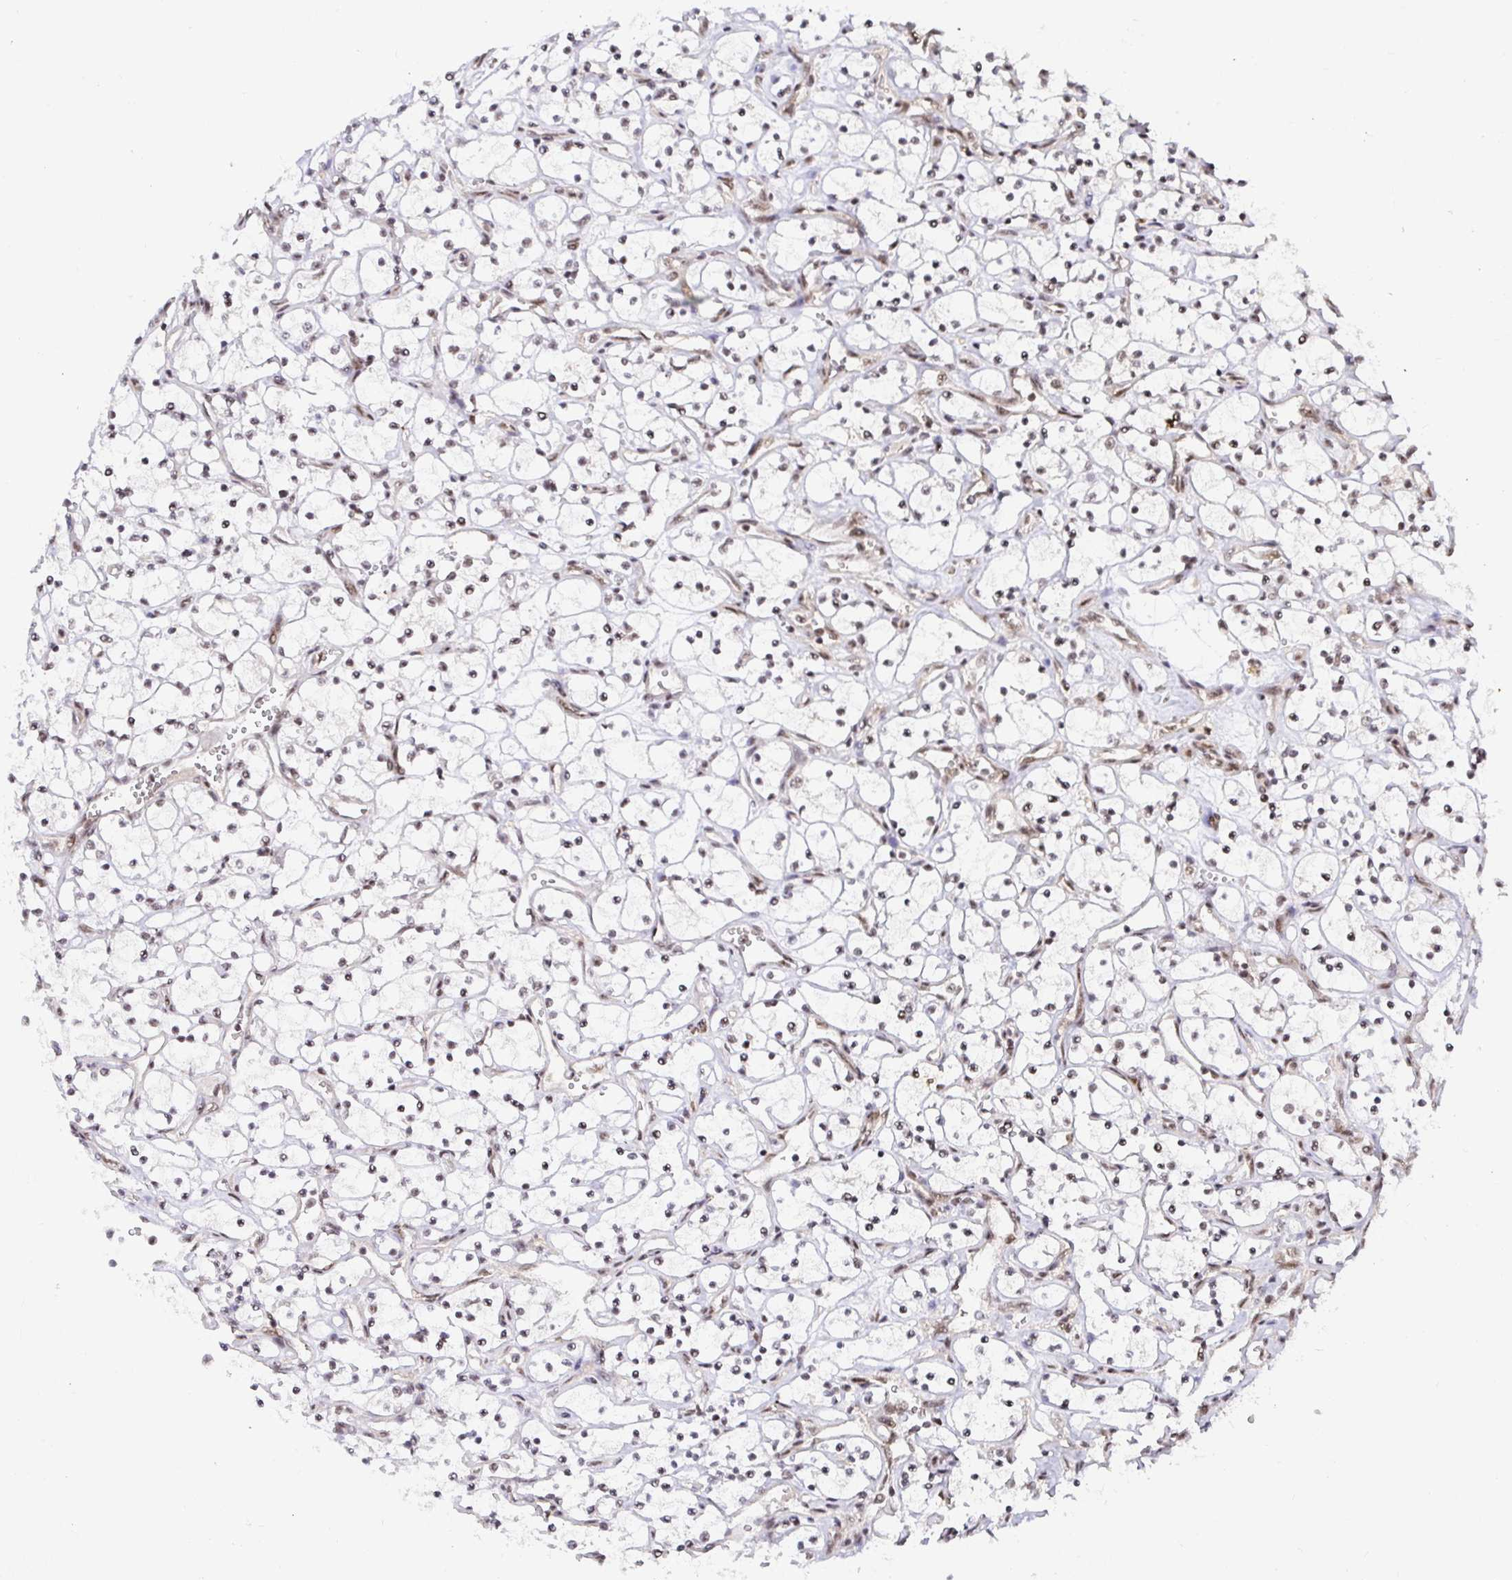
{"staining": {"intensity": "weak", "quantity": "25%-75%", "location": "nuclear"}, "tissue": "renal cancer", "cell_type": "Tumor cells", "image_type": "cancer", "snomed": [{"axis": "morphology", "description": "Adenocarcinoma, NOS"}, {"axis": "topography", "description": "Kidney"}], "caption": "This histopathology image demonstrates IHC staining of human renal cancer (adenocarcinoma), with low weak nuclear expression in about 25%-75% of tumor cells.", "gene": "USF1", "patient": {"sex": "female", "age": 69}}